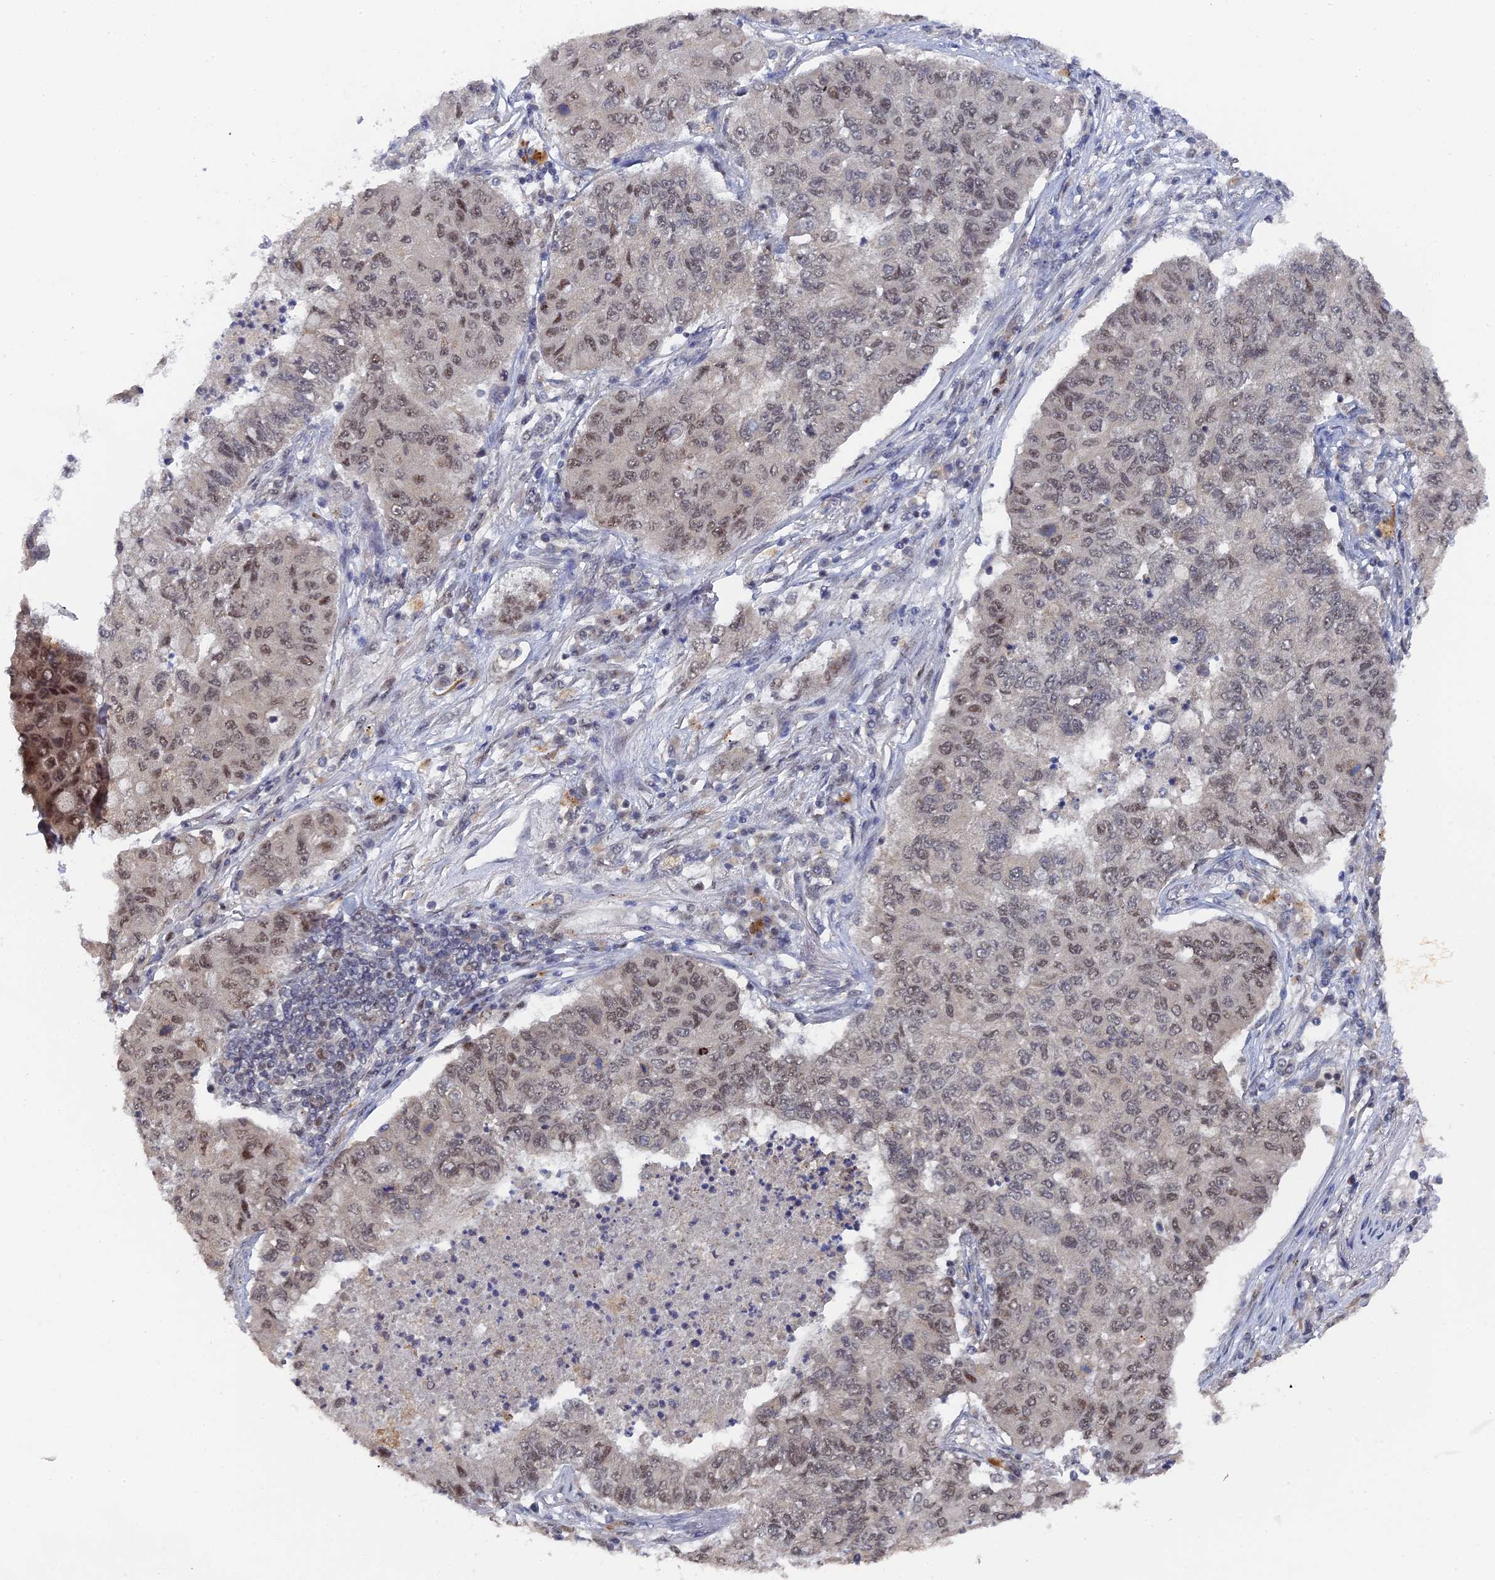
{"staining": {"intensity": "weak", "quantity": "25%-75%", "location": "nuclear"}, "tissue": "lung cancer", "cell_type": "Tumor cells", "image_type": "cancer", "snomed": [{"axis": "morphology", "description": "Squamous cell carcinoma, NOS"}, {"axis": "topography", "description": "Lung"}], "caption": "This histopathology image reveals lung squamous cell carcinoma stained with immunohistochemistry to label a protein in brown. The nuclear of tumor cells show weak positivity for the protein. Nuclei are counter-stained blue.", "gene": "MIGA2", "patient": {"sex": "male", "age": 74}}